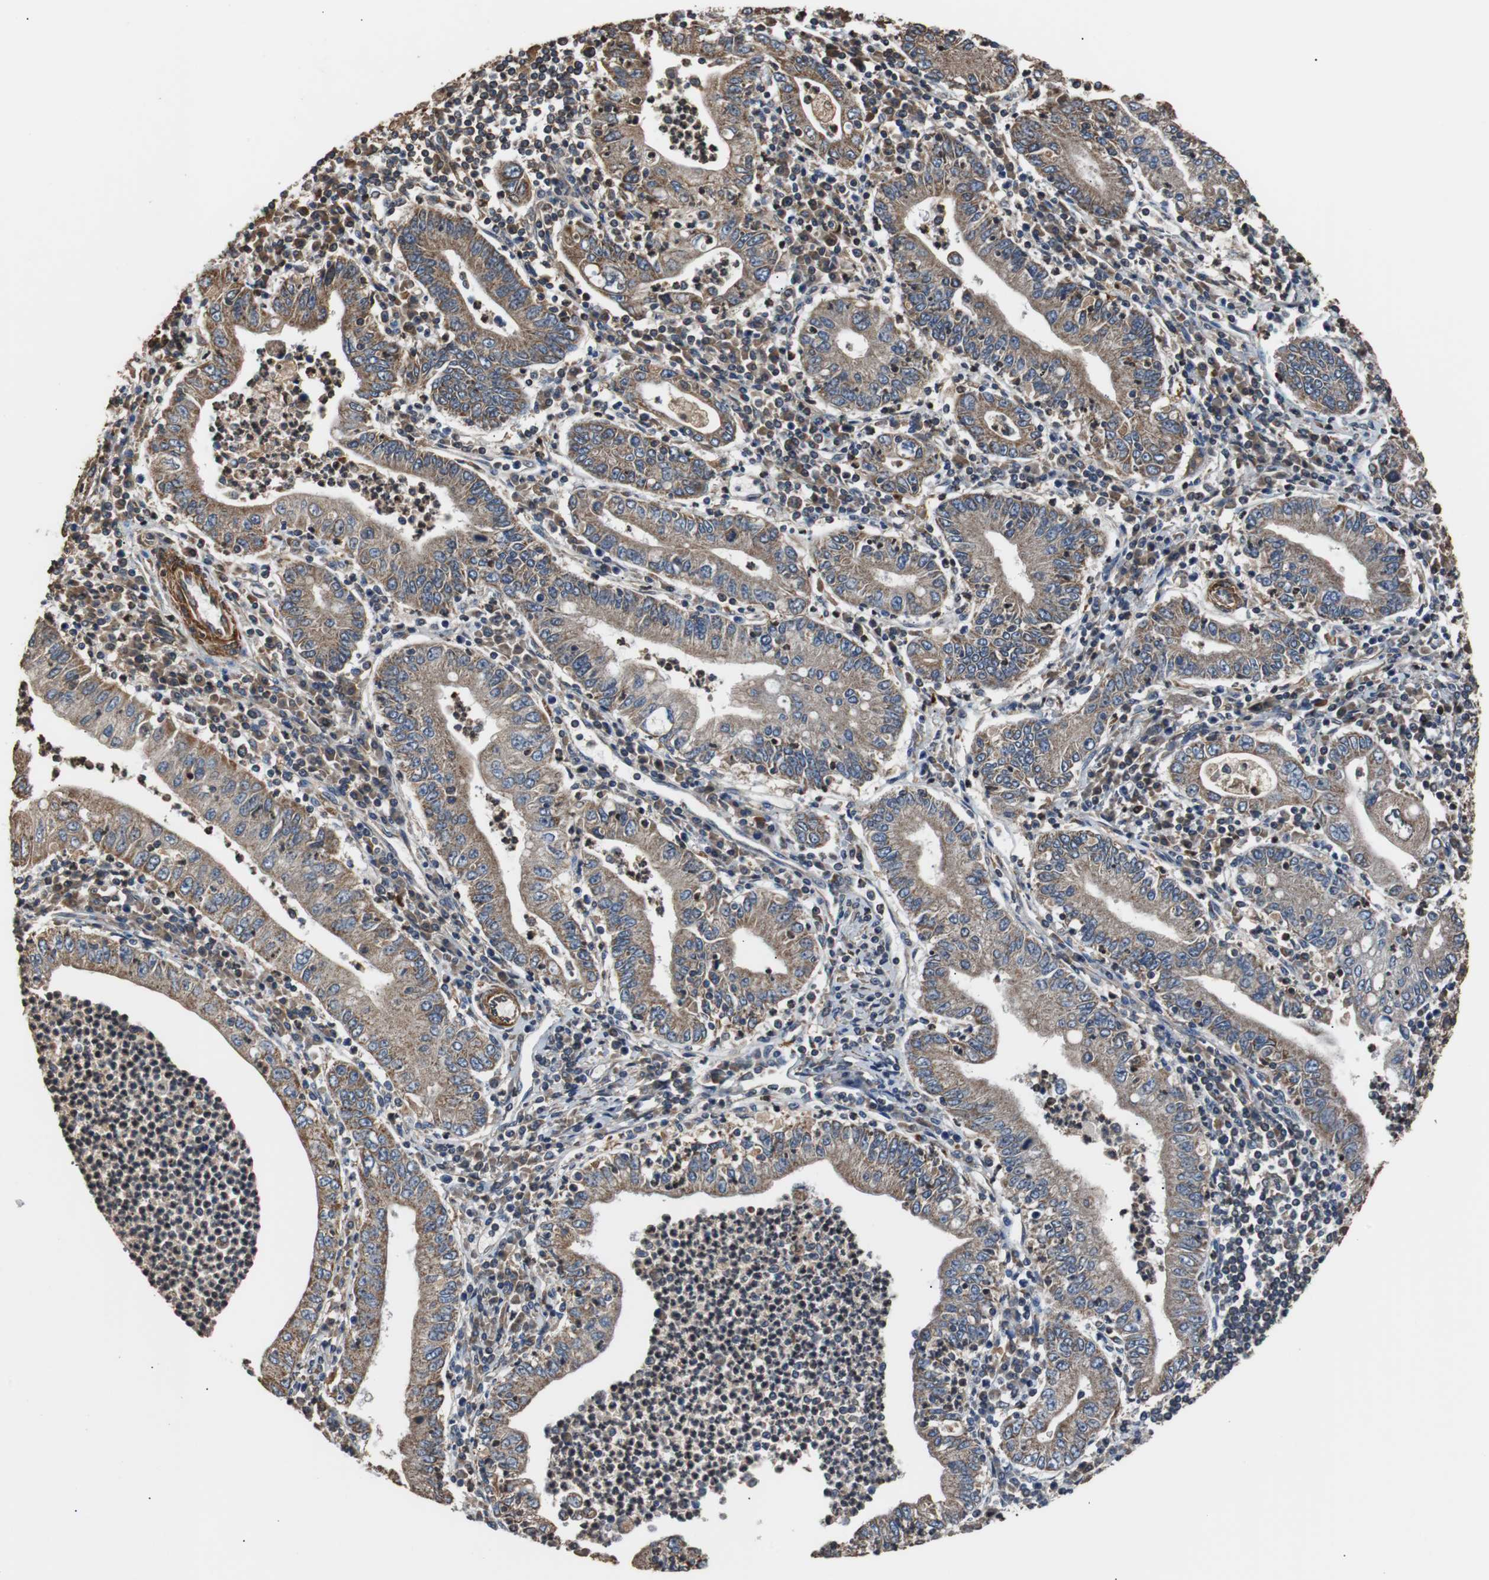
{"staining": {"intensity": "moderate", "quantity": ">75%", "location": "cytoplasmic/membranous"}, "tissue": "stomach cancer", "cell_type": "Tumor cells", "image_type": "cancer", "snomed": [{"axis": "morphology", "description": "Normal tissue, NOS"}, {"axis": "morphology", "description": "Adenocarcinoma, NOS"}, {"axis": "topography", "description": "Esophagus"}, {"axis": "topography", "description": "Stomach, upper"}, {"axis": "topography", "description": "Peripheral nerve tissue"}], "caption": "High-magnification brightfield microscopy of stomach adenocarcinoma stained with DAB (brown) and counterstained with hematoxylin (blue). tumor cells exhibit moderate cytoplasmic/membranous staining is appreciated in about>75% of cells.", "gene": "PITRM1", "patient": {"sex": "male", "age": 62}}